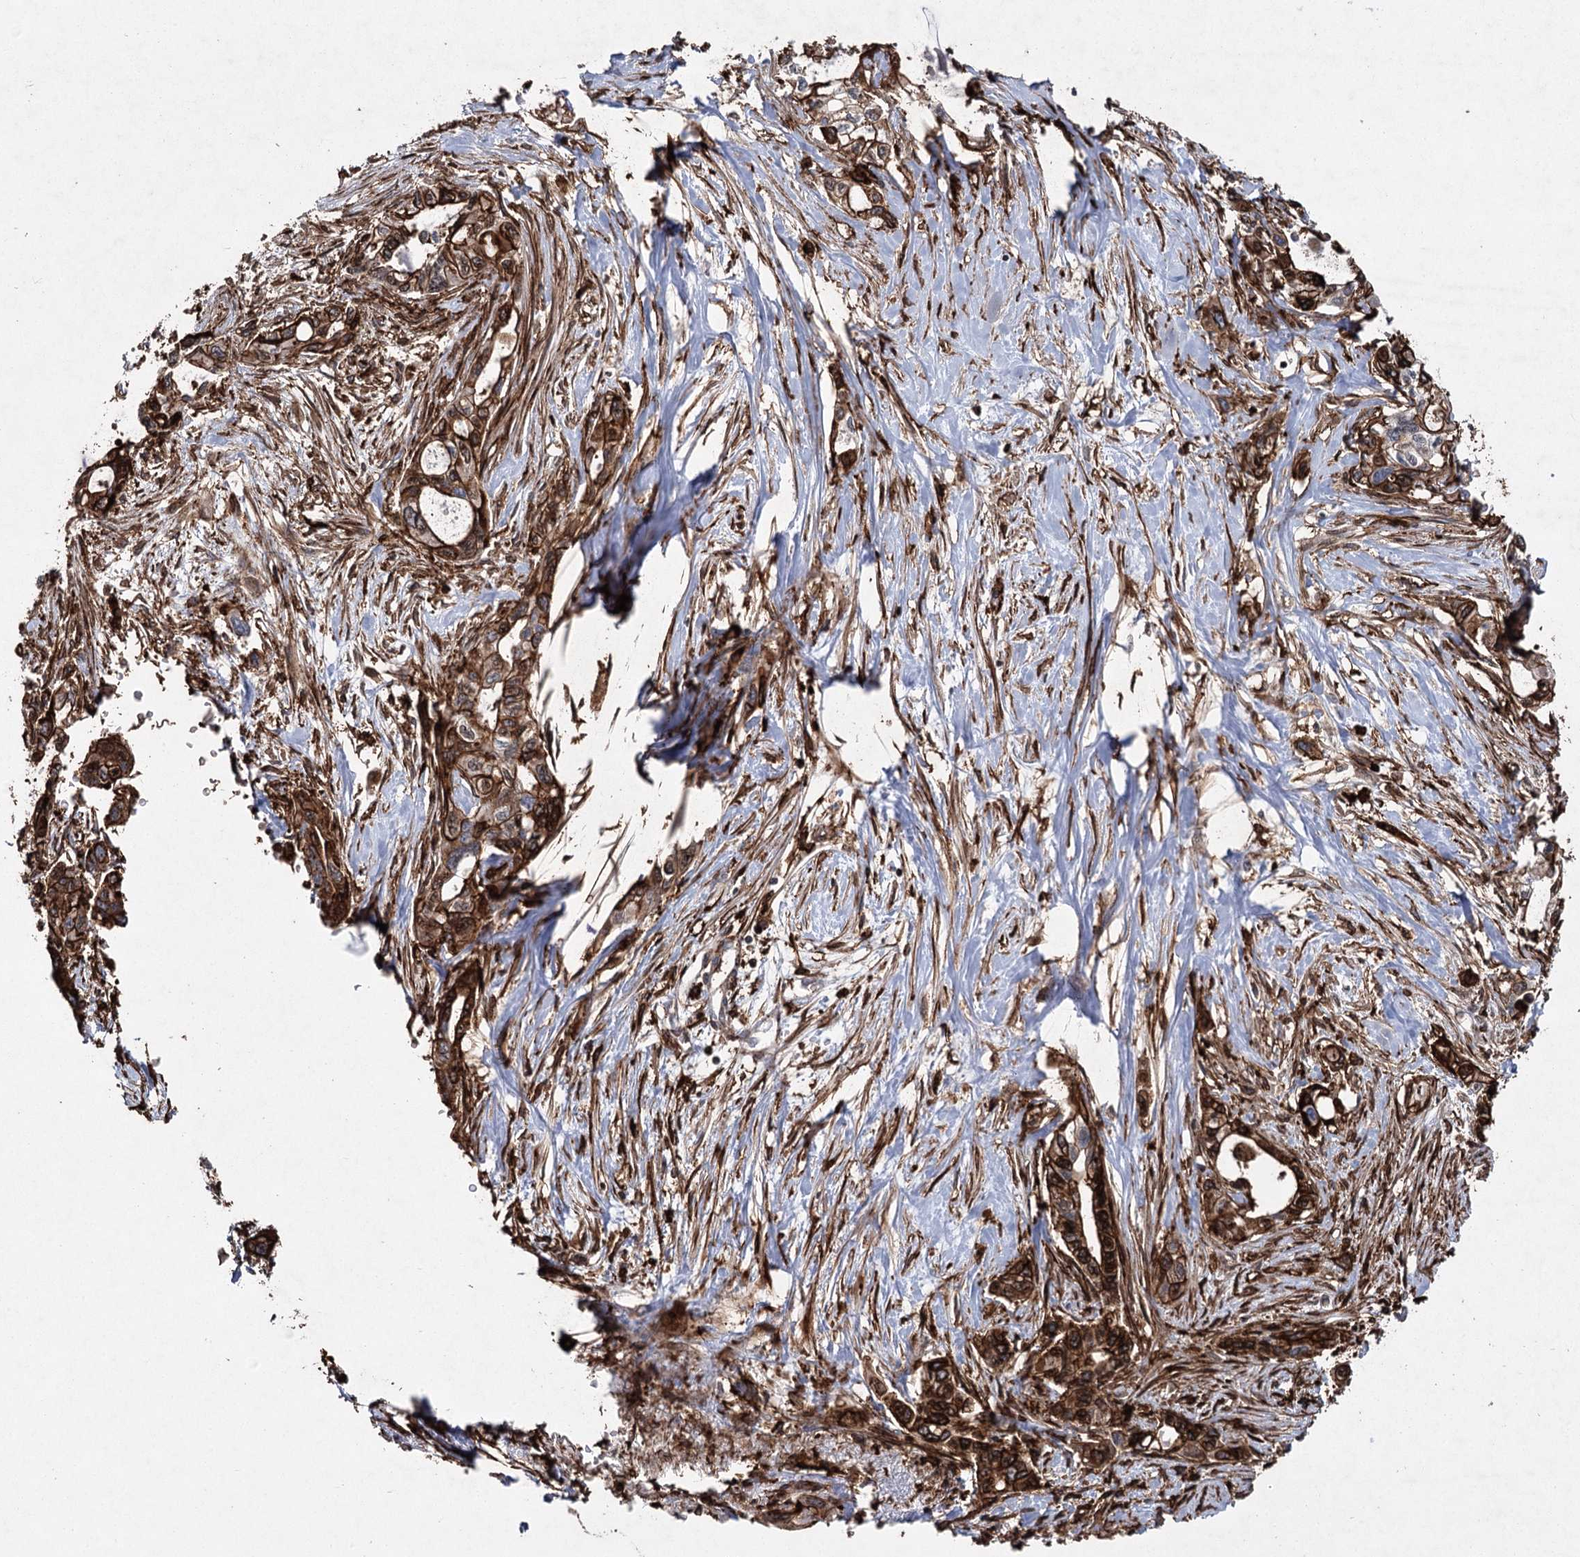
{"staining": {"intensity": "strong", "quantity": ">75%", "location": "cytoplasmic/membranous"}, "tissue": "pancreatic cancer", "cell_type": "Tumor cells", "image_type": "cancer", "snomed": [{"axis": "morphology", "description": "Adenocarcinoma, NOS"}, {"axis": "topography", "description": "Pancreas"}], "caption": "Pancreatic adenocarcinoma was stained to show a protein in brown. There is high levels of strong cytoplasmic/membranous expression in about >75% of tumor cells.", "gene": "DCUN1D4", "patient": {"sex": "male", "age": 75}}